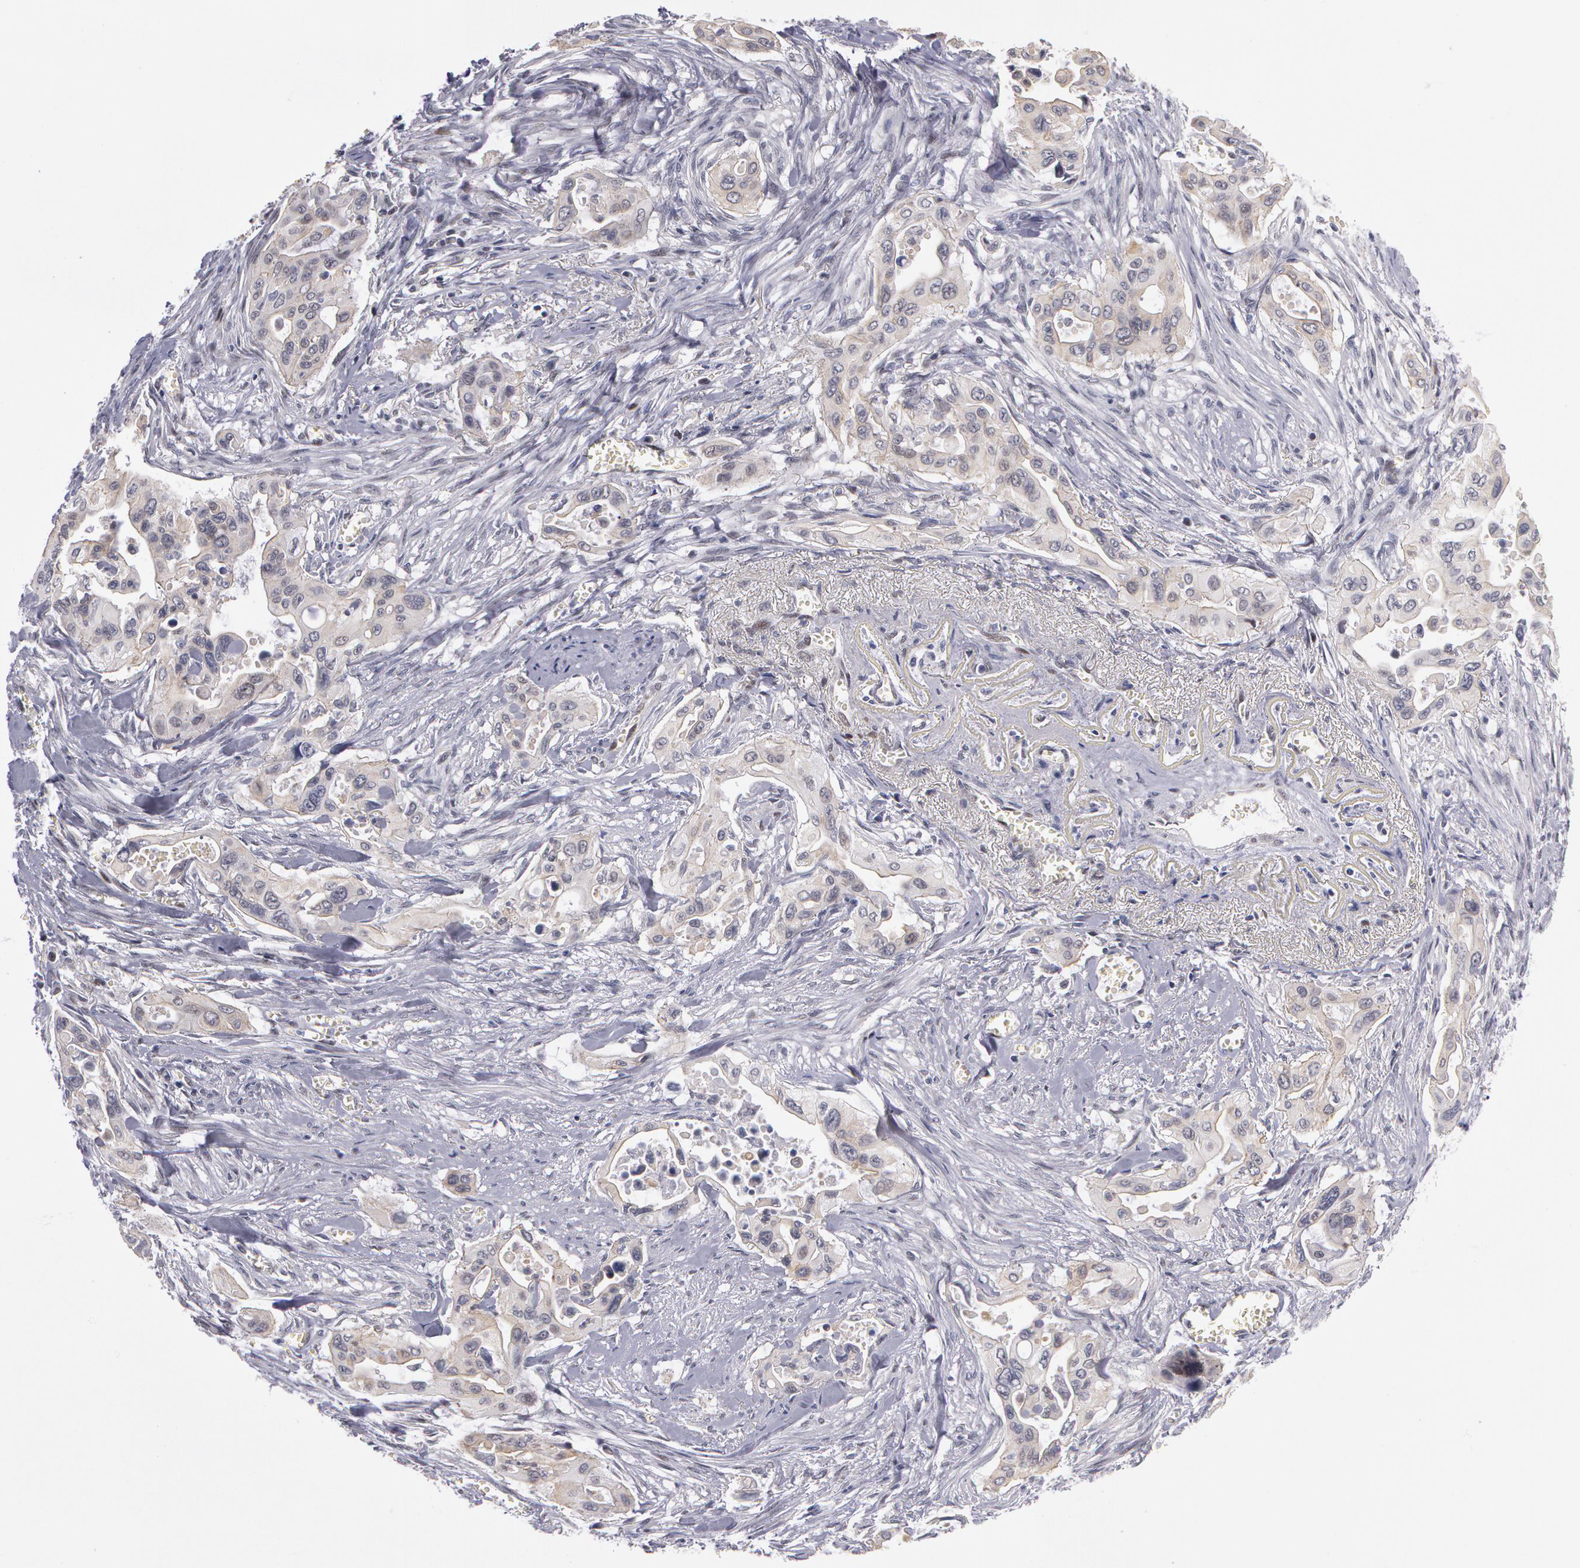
{"staining": {"intensity": "negative", "quantity": "none", "location": "none"}, "tissue": "pancreatic cancer", "cell_type": "Tumor cells", "image_type": "cancer", "snomed": [{"axis": "morphology", "description": "Adenocarcinoma, NOS"}, {"axis": "topography", "description": "Pancreas"}], "caption": "Immunohistochemistry (IHC) histopathology image of human pancreatic cancer (adenocarcinoma) stained for a protein (brown), which shows no expression in tumor cells. The staining is performed using DAB (3,3'-diaminobenzidine) brown chromogen with nuclei counter-stained in using hematoxylin.", "gene": "PRICKLE1", "patient": {"sex": "male", "age": 77}}